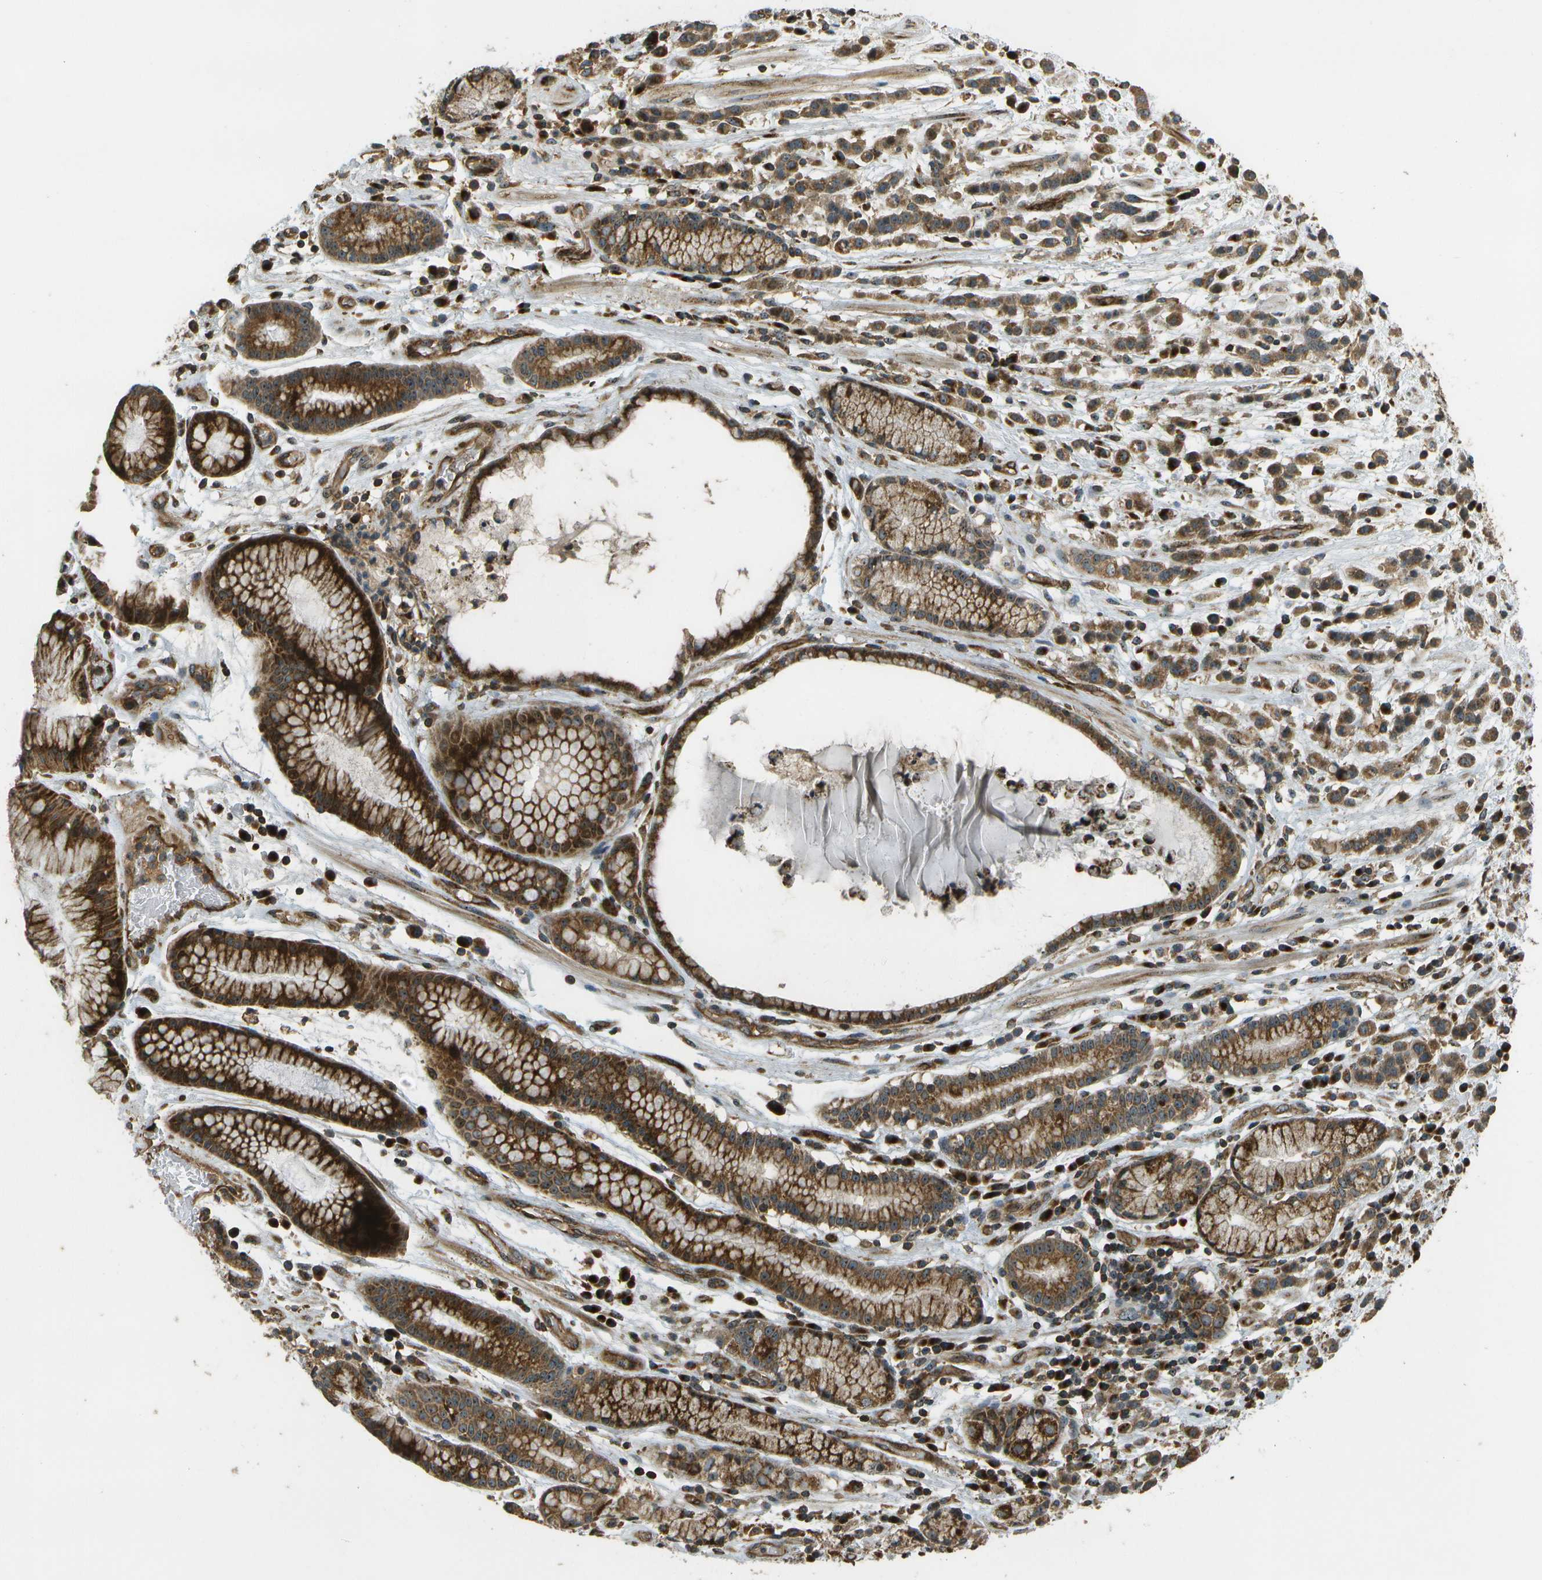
{"staining": {"intensity": "strong", "quantity": ">75%", "location": "cytoplasmic/membranous"}, "tissue": "stomach cancer", "cell_type": "Tumor cells", "image_type": "cancer", "snomed": [{"axis": "morphology", "description": "Adenocarcinoma, NOS"}, {"axis": "topography", "description": "Stomach, lower"}], "caption": "IHC photomicrograph of human adenocarcinoma (stomach) stained for a protein (brown), which reveals high levels of strong cytoplasmic/membranous staining in approximately >75% of tumor cells.", "gene": "LRP12", "patient": {"sex": "male", "age": 88}}